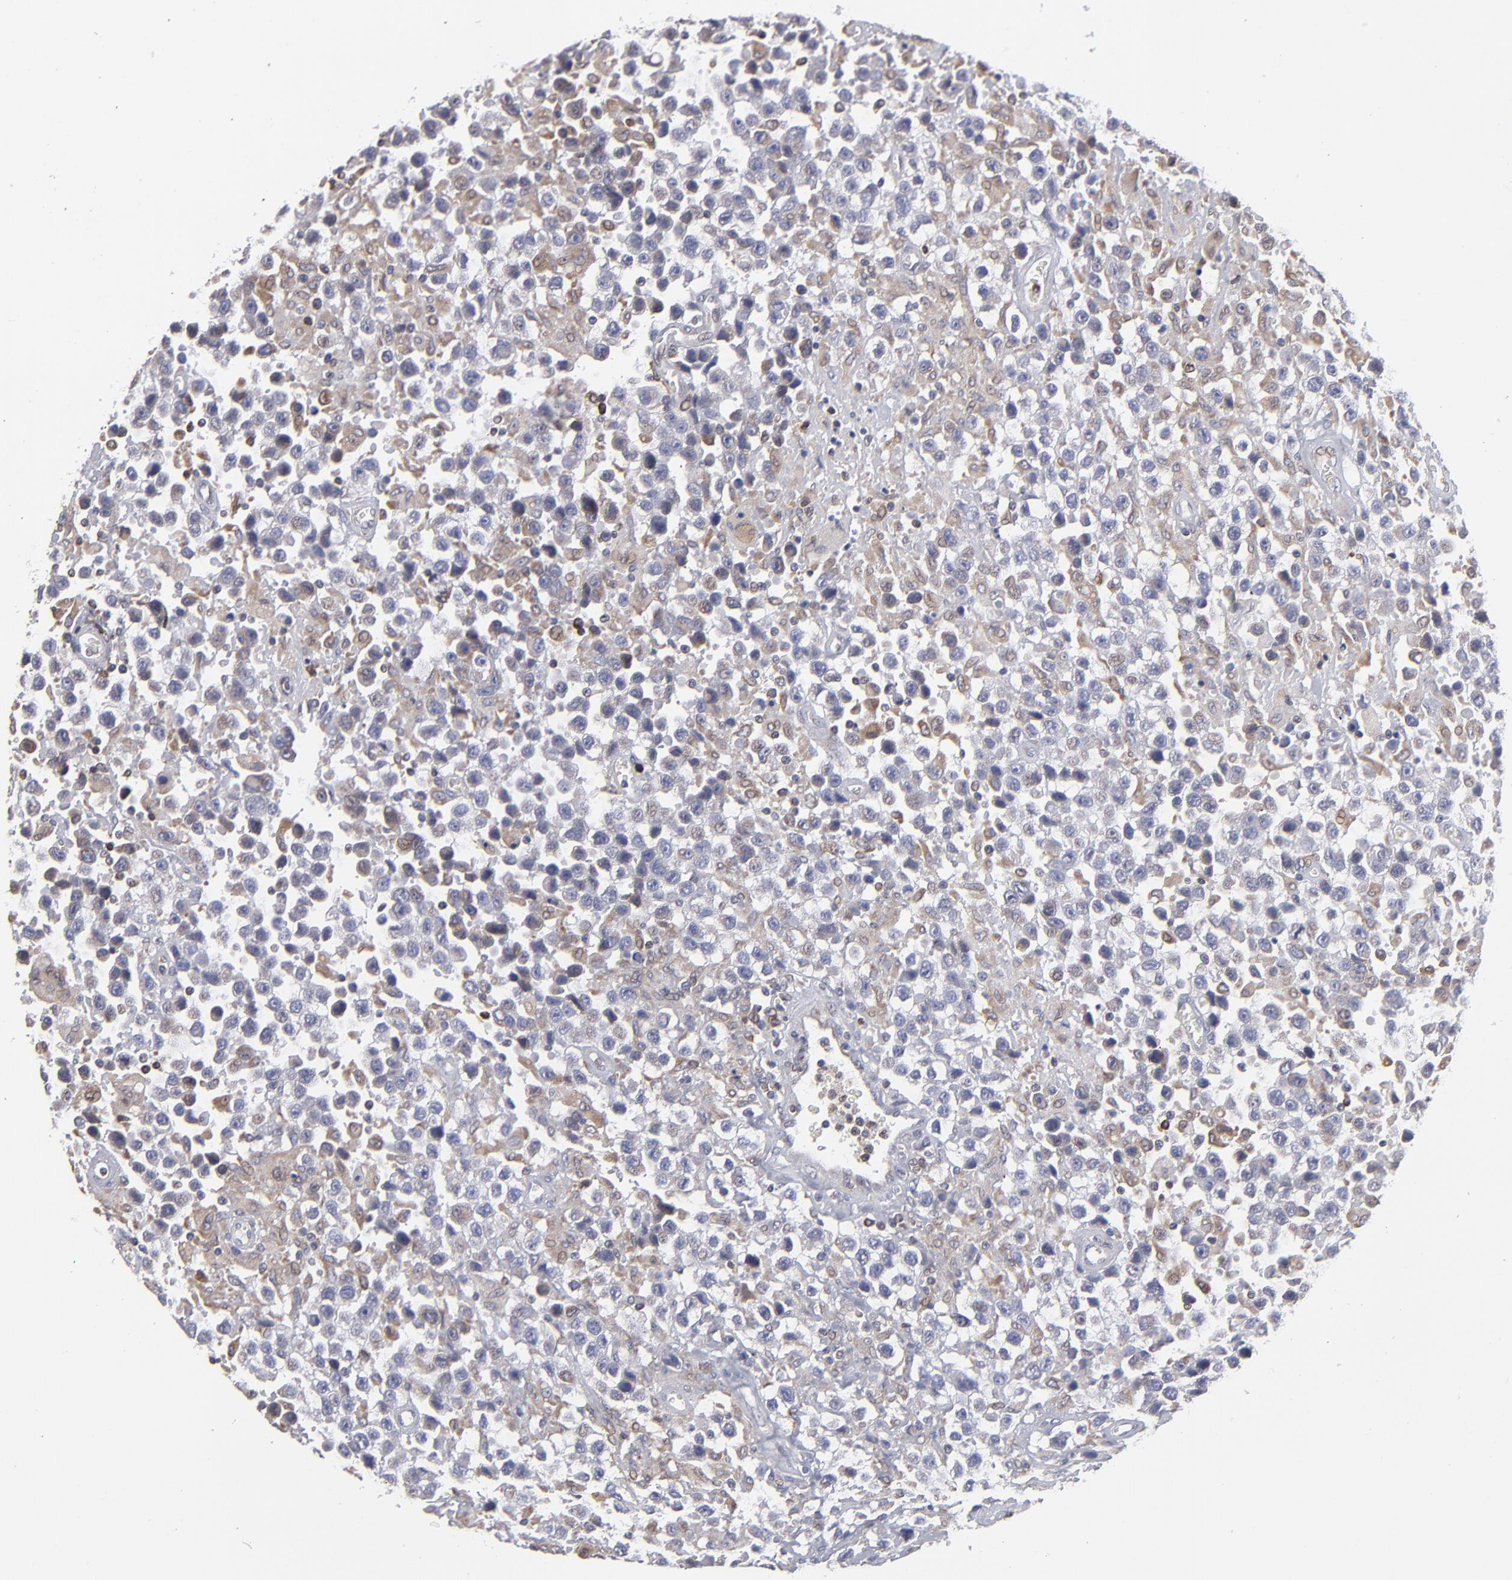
{"staining": {"intensity": "moderate", "quantity": "25%-75%", "location": "cytoplasmic/membranous"}, "tissue": "testis cancer", "cell_type": "Tumor cells", "image_type": "cancer", "snomed": [{"axis": "morphology", "description": "Seminoma, NOS"}, {"axis": "topography", "description": "Testis"}], "caption": "Testis seminoma stained with a brown dye reveals moderate cytoplasmic/membranous positive expression in about 25%-75% of tumor cells.", "gene": "TMX1", "patient": {"sex": "male", "age": 43}}